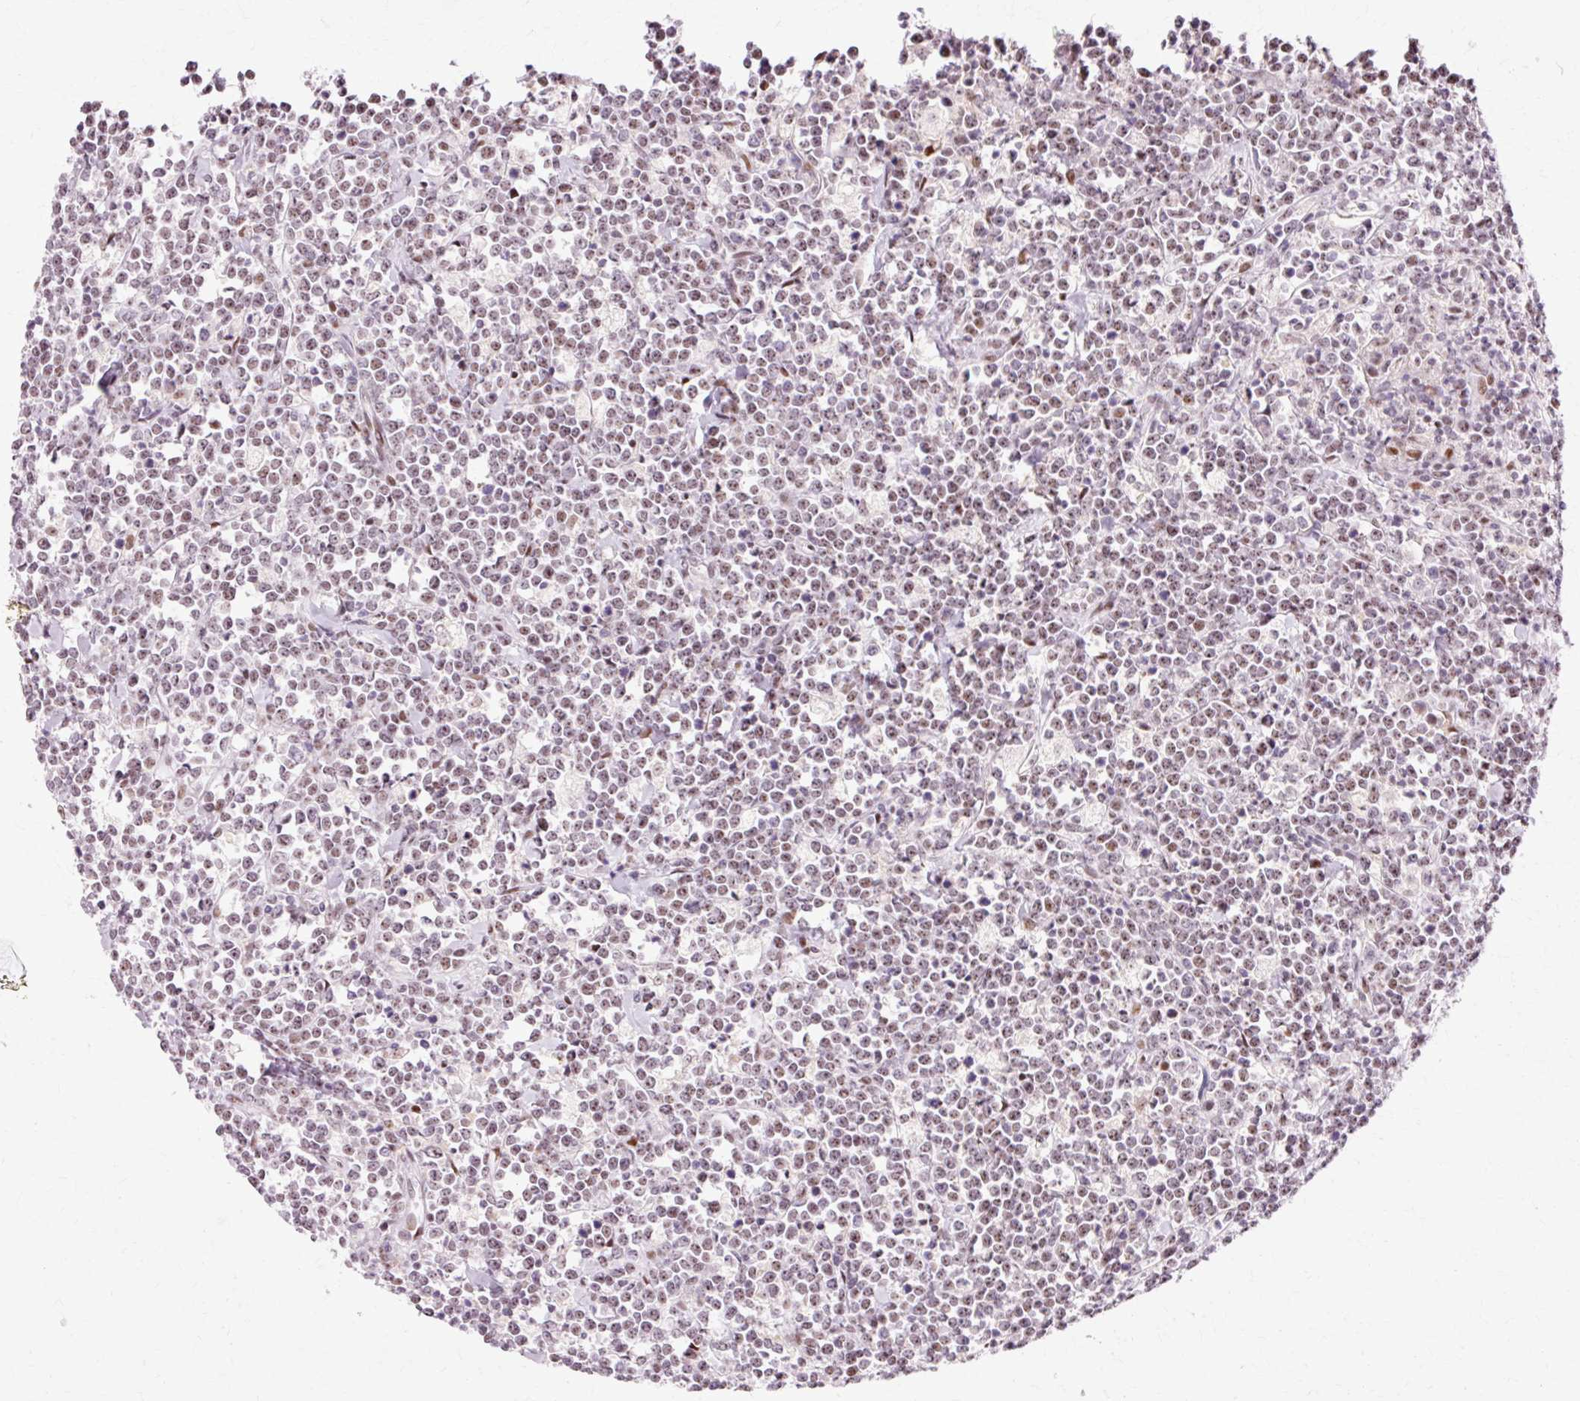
{"staining": {"intensity": "weak", "quantity": ">75%", "location": "nuclear"}, "tissue": "lymphoma", "cell_type": "Tumor cells", "image_type": "cancer", "snomed": [{"axis": "morphology", "description": "Malignant lymphoma, non-Hodgkin's type, High grade"}, {"axis": "topography", "description": "Small intestine"}, {"axis": "topography", "description": "Colon"}], "caption": "A histopathology image of lymphoma stained for a protein shows weak nuclear brown staining in tumor cells.", "gene": "MACROD2", "patient": {"sex": "male", "age": 8}}